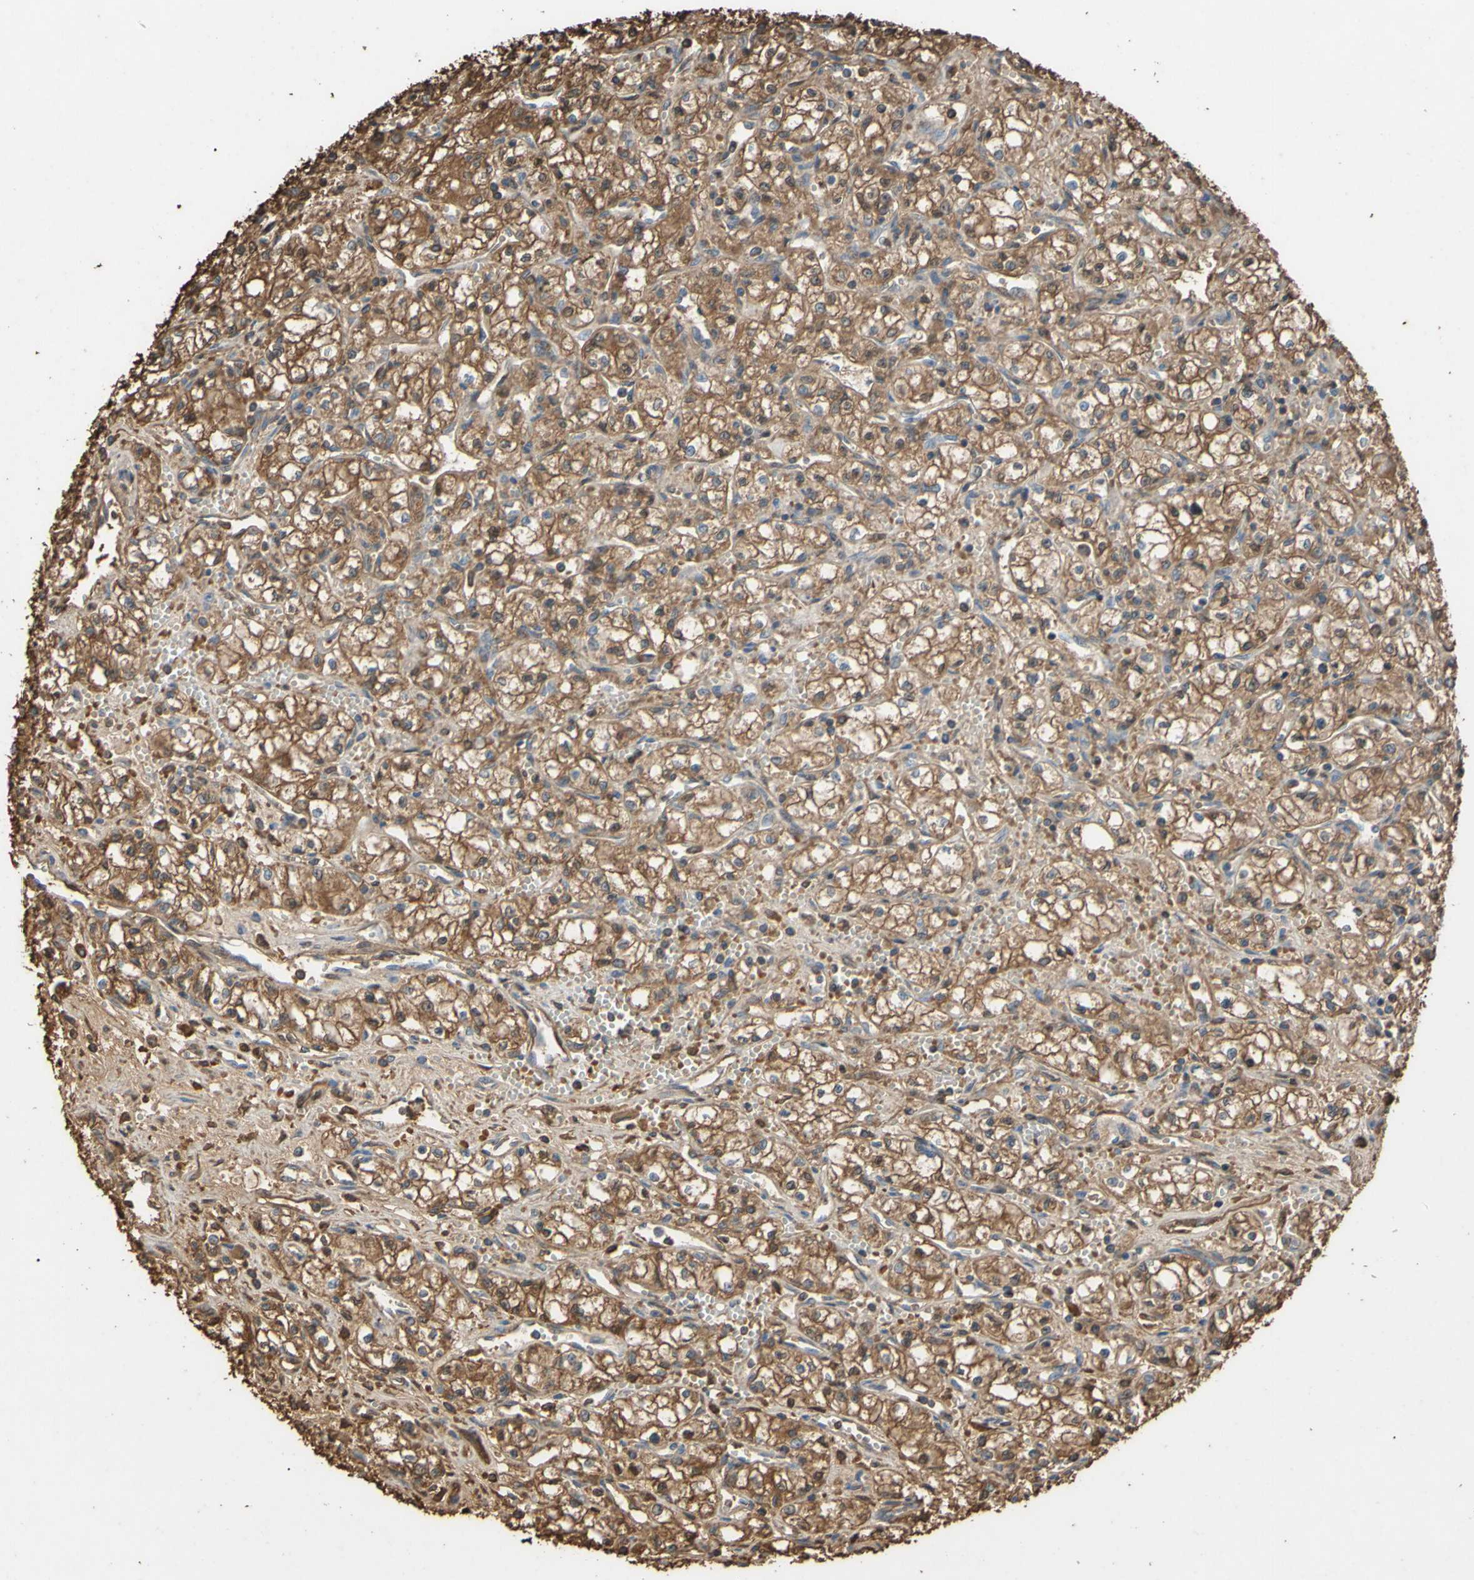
{"staining": {"intensity": "moderate", "quantity": "25%-75%", "location": "cytoplasmic/membranous"}, "tissue": "renal cancer", "cell_type": "Tumor cells", "image_type": "cancer", "snomed": [{"axis": "morphology", "description": "Normal tissue, NOS"}, {"axis": "morphology", "description": "Adenocarcinoma, NOS"}, {"axis": "topography", "description": "Kidney"}], "caption": "Renal cancer (adenocarcinoma) was stained to show a protein in brown. There is medium levels of moderate cytoplasmic/membranous staining in about 25%-75% of tumor cells.", "gene": "PTGDS", "patient": {"sex": "male", "age": 59}}